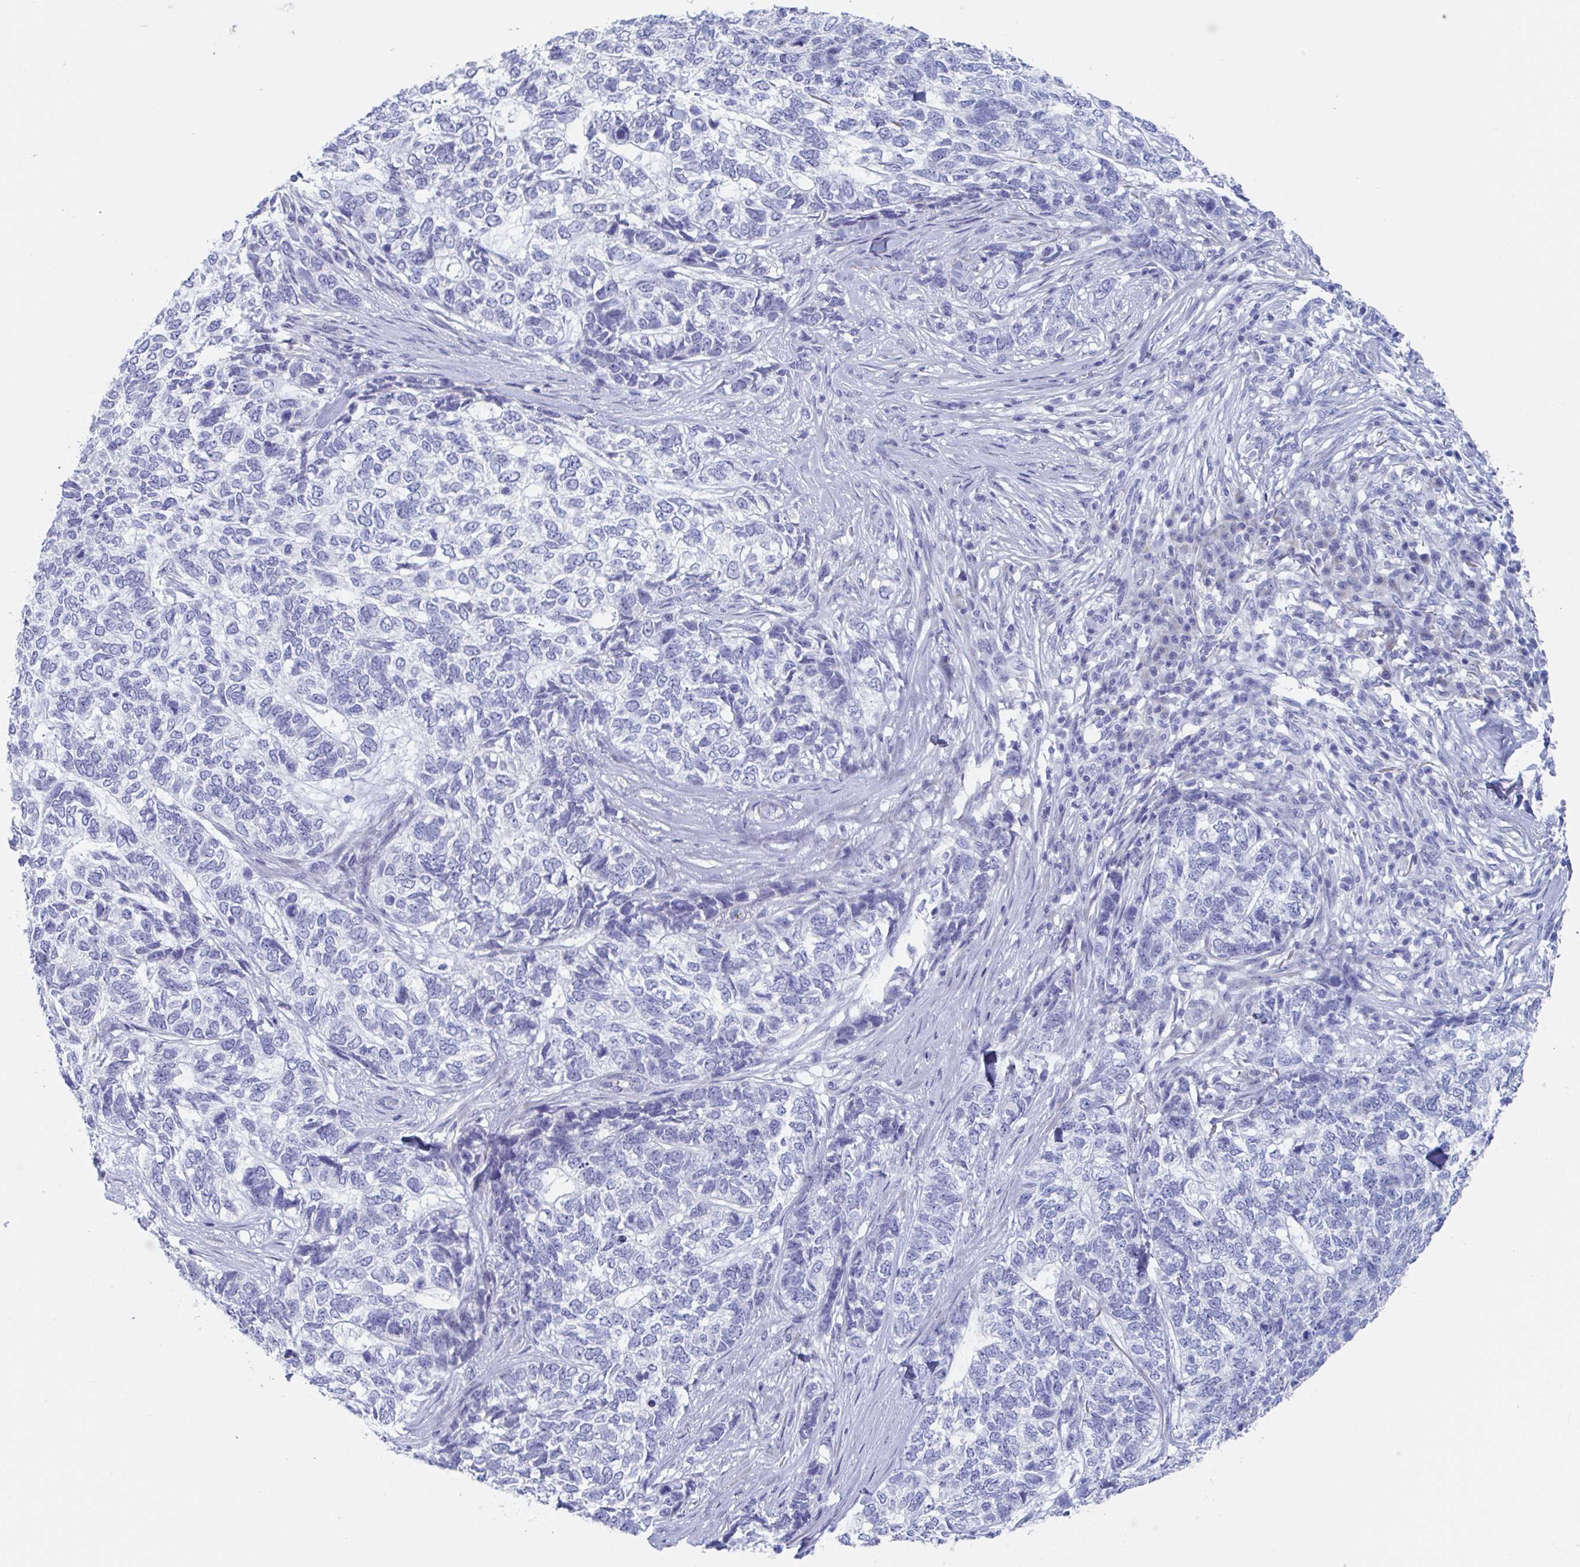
{"staining": {"intensity": "negative", "quantity": "none", "location": "none"}, "tissue": "skin cancer", "cell_type": "Tumor cells", "image_type": "cancer", "snomed": [{"axis": "morphology", "description": "Basal cell carcinoma"}, {"axis": "topography", "description": "Skin"}], "caption": "Immunohistochemical staining of human basal cell carcinoma (skin) exhibits no significant expression in tumor cells.", "gene": "NT5C3B", "patient": {"sex": "female", "age": 65}}